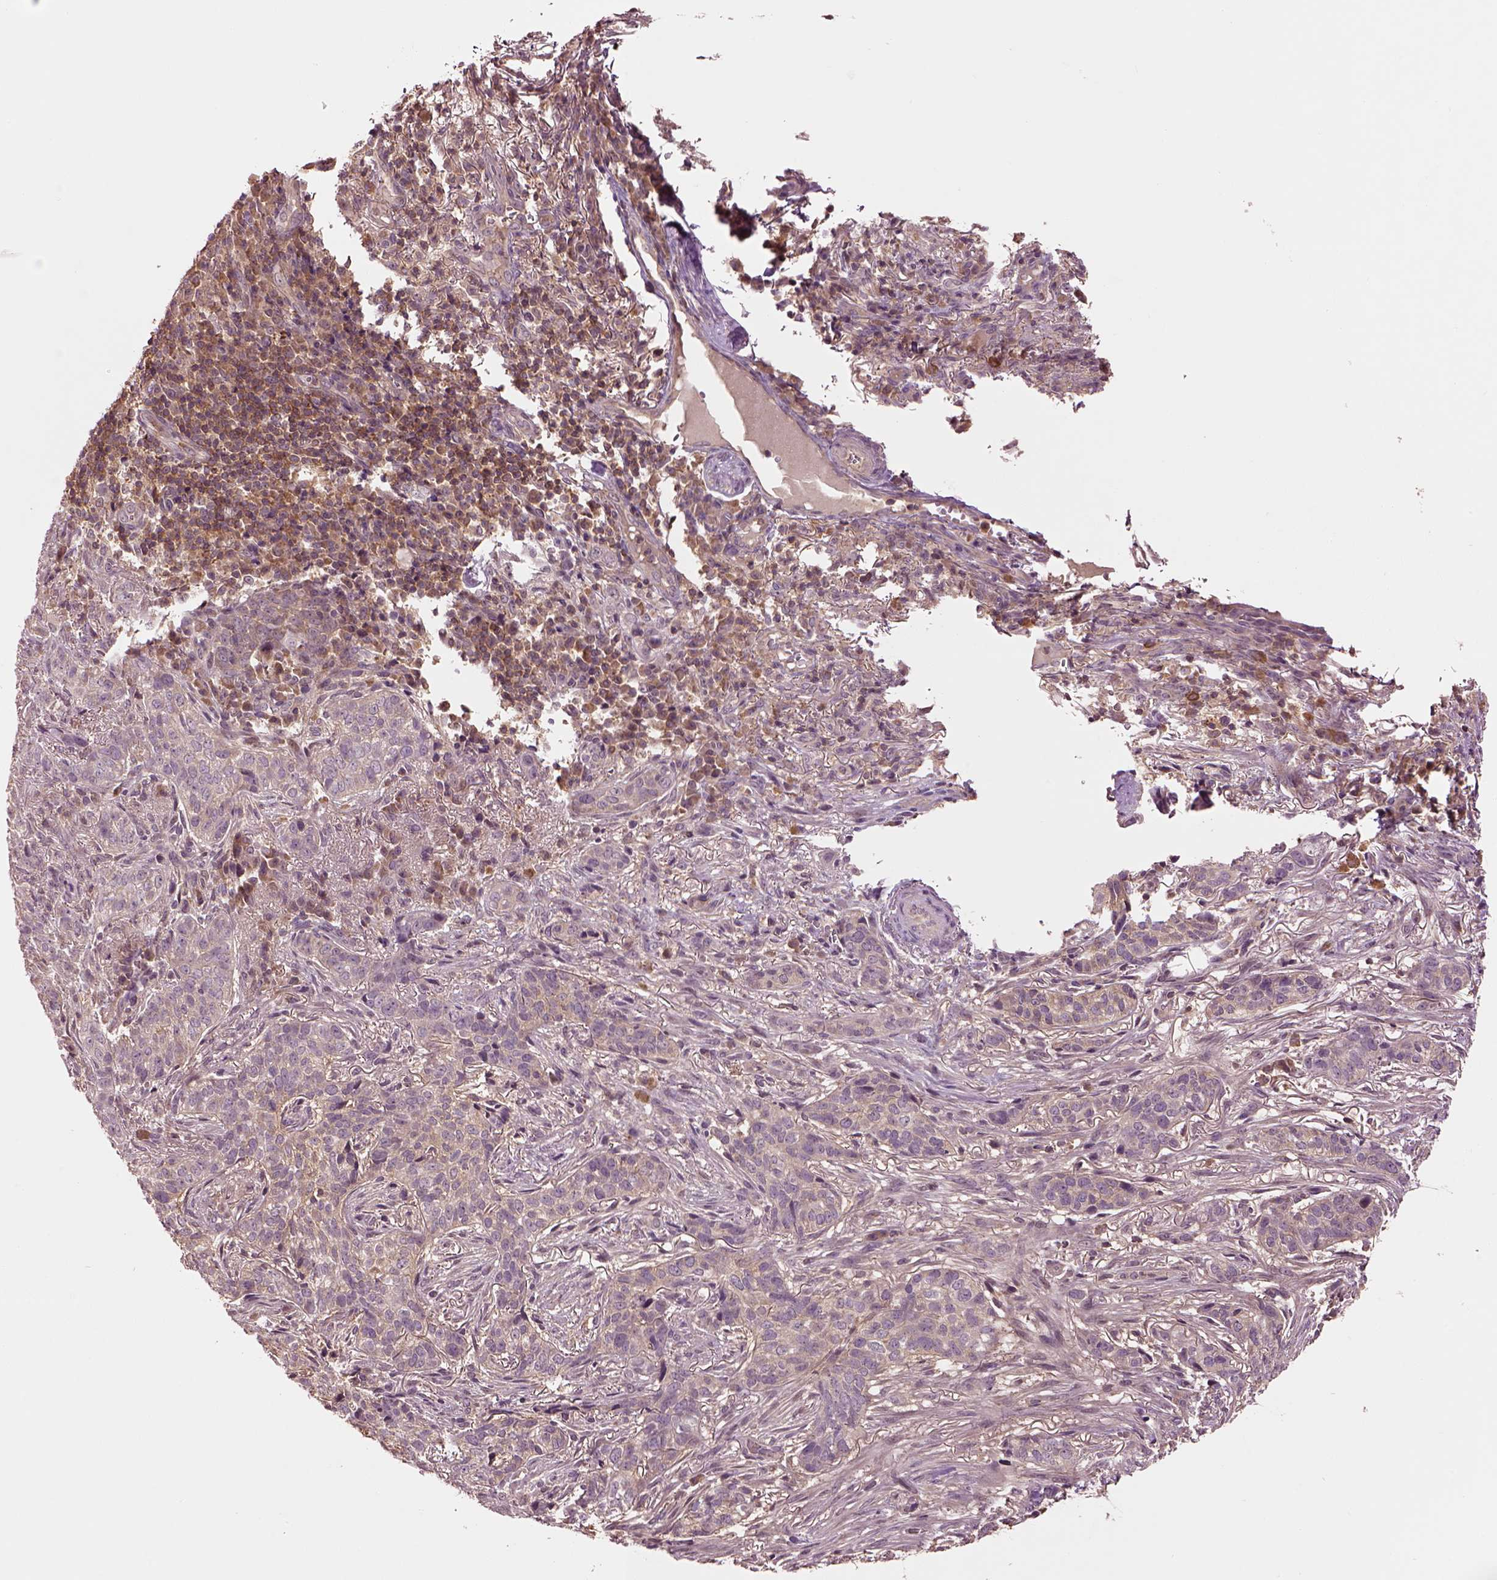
{"staining": {"intensity": "negative", "quantity": "none", "location": "none"}, "tissue": "skin cancer", "cell_type": "Tumor cells", "image_type": "cancer", "snomed": [{"axis": "morphology", "description": "Basal cell carcinoma"}, {"axis": "topography", "description": "Skin"}], "caption": "This micrograph is of skin cancer (basal cell carcinoma) stained with IHC to label a protein in brown with the nuclei are counter-stained blue. There is no positivity in tumor cells.", "gene": "MTHFS", "patient": {"sex": "female", "age": 69}}